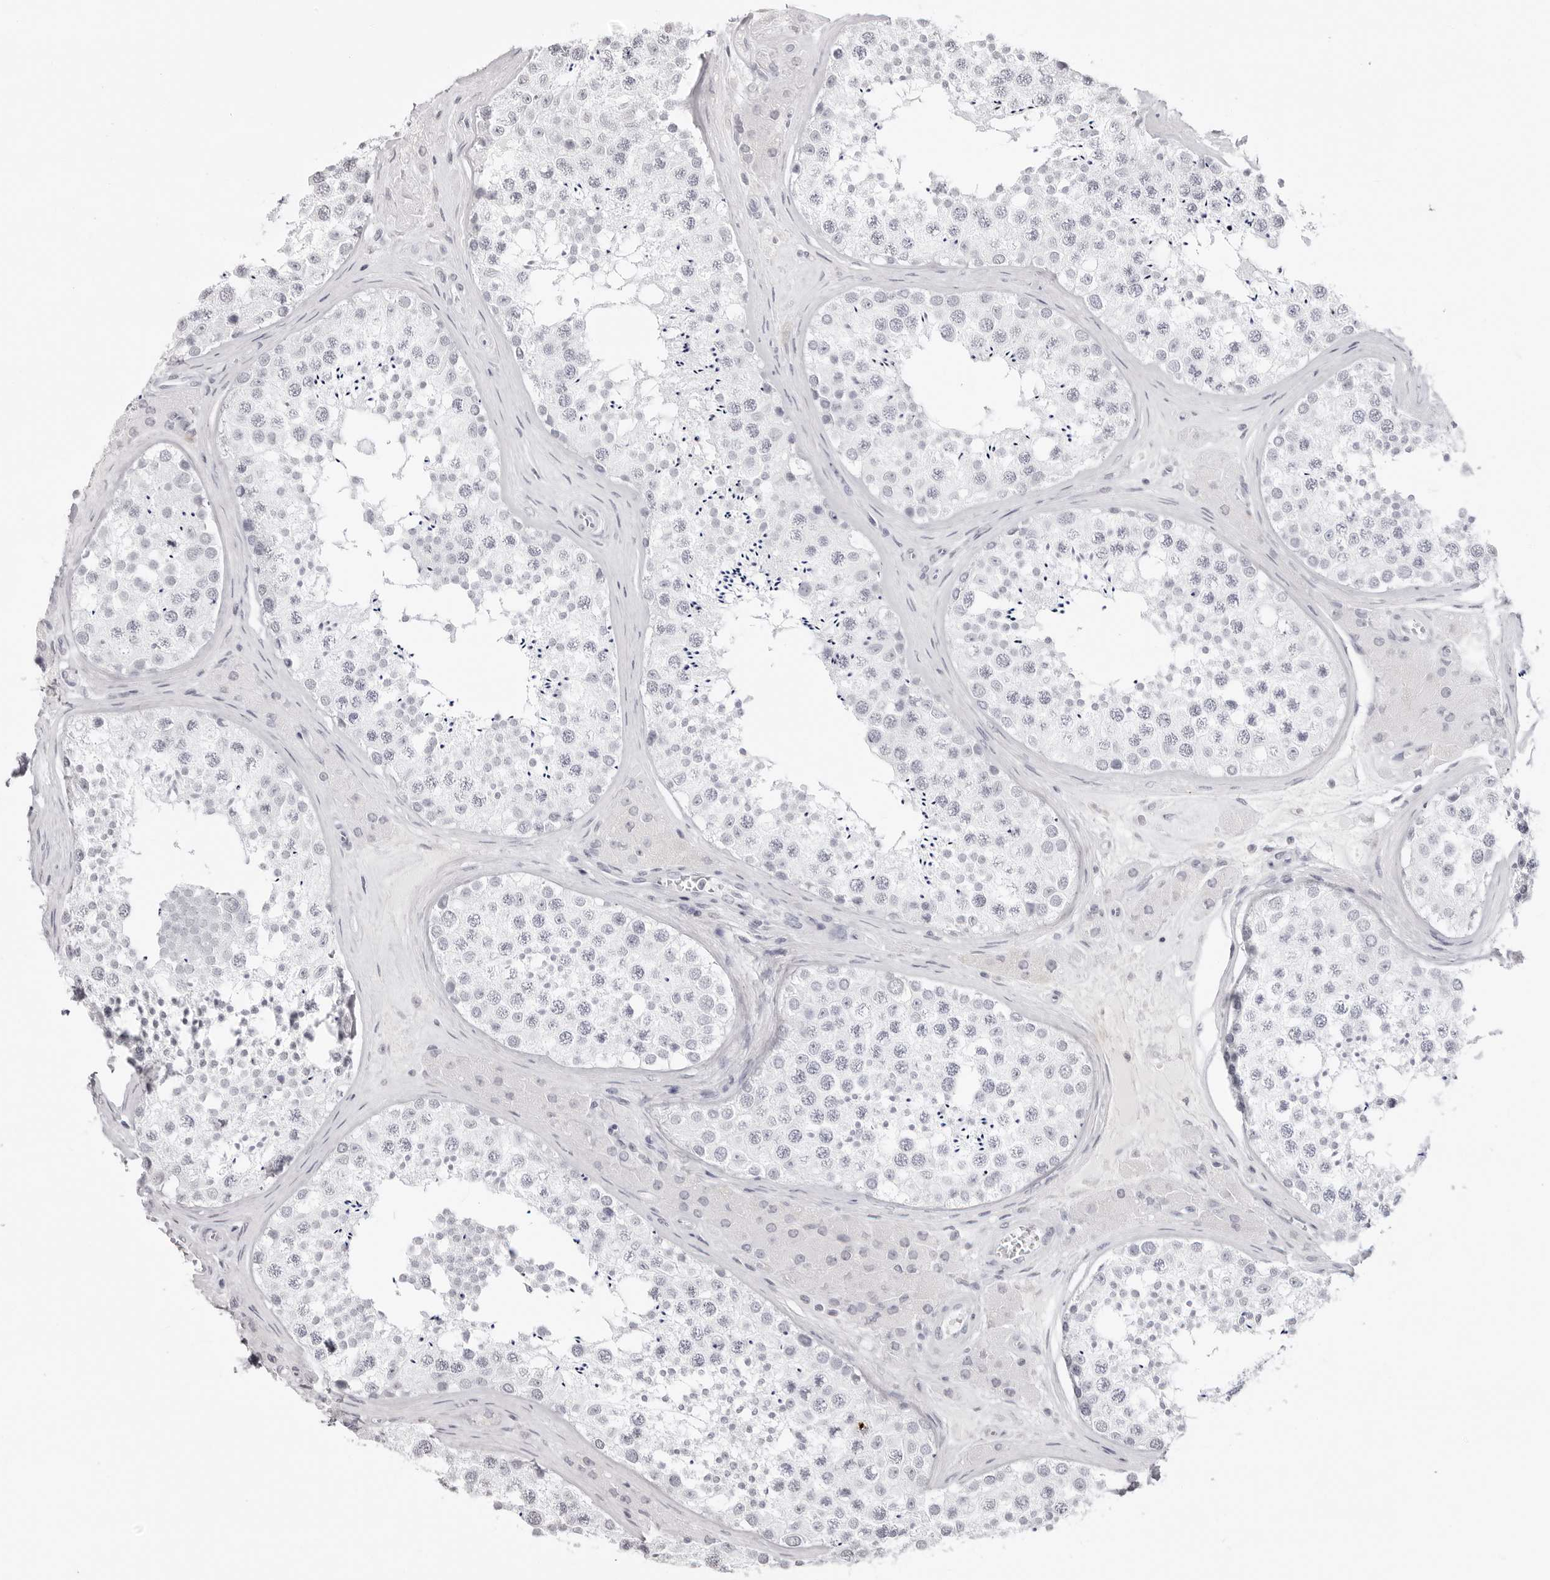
{"staining": {"intensity": "negative", "quantity": "none", "location": "none"}, "tissue": "testis", "cell_type": "Cells in seminiferous ducts", "image_type": "normal", "snomed": [{"axis": "morphology", "description": "Normal tissue, NOS"}, {"axis": "topography", "description": "Testis"}], "caption": "Histopathology image shows no significant protein positivity in cells in seminiferous ducts of benign testis. (Brightfield microscopy of DAB IHC at high magnification).", "gene": "CST5", "patient": {"sex": "male", "age": 46}}